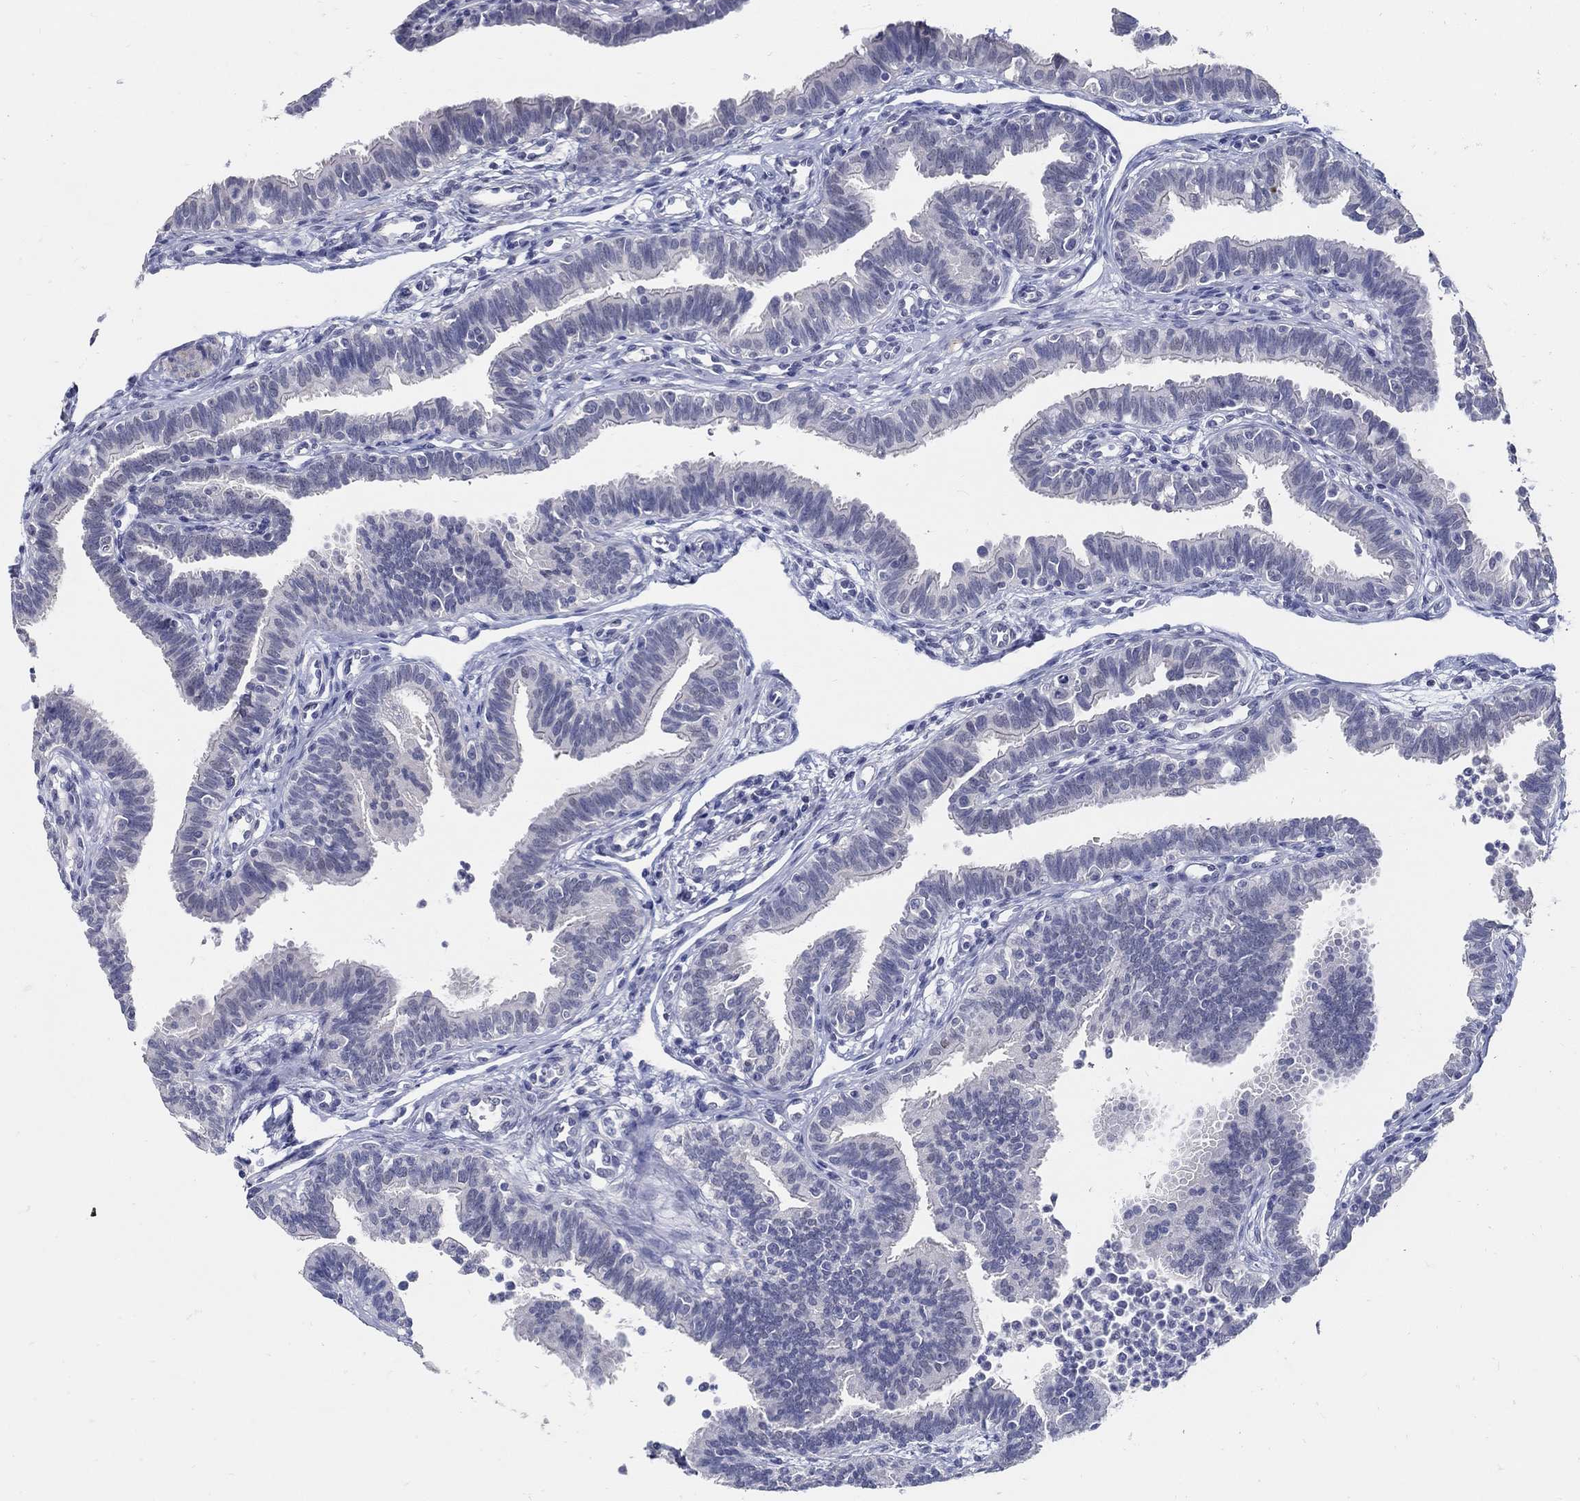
{"staining": {"intensity": "negative", "quantity": "none", "location": "none"}, "tissue": "fallopian tube", "cell_type": "Glandular cells", "image_type": "normal", "snomed": [{"axis": "morphology", "description": "Normal tissue, NOS"}, {"axis": "topography", "description": "Fallopian tube"}], "caption": "This is an immunohistochemistry (IHC) photomicrograph of normal human fallopian tube. There is no positivity in glandular cells.", "gene": "USP29", "patient": {"sex": "female", "age": 36}}